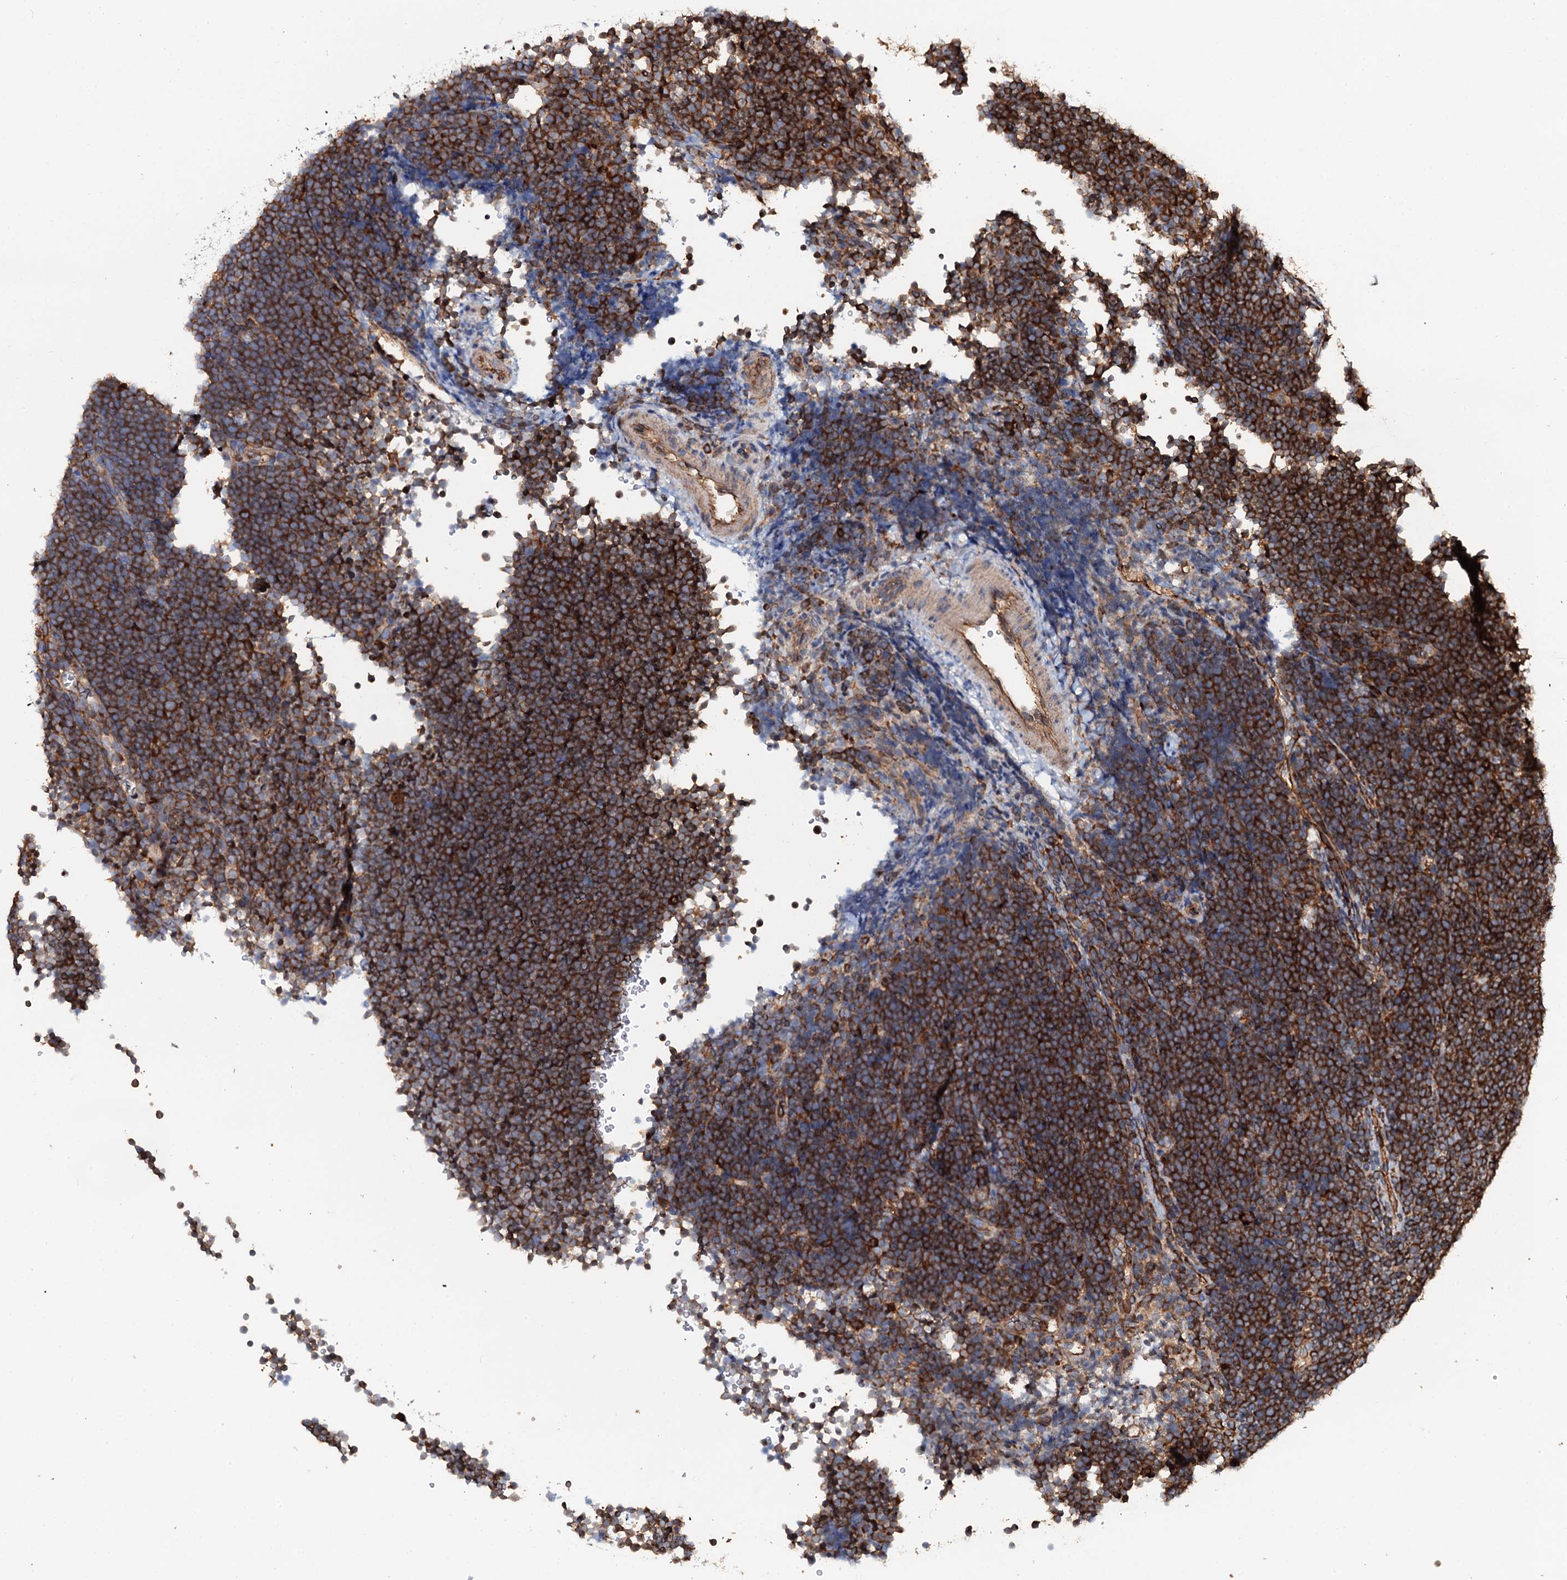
{"staining": {"intensity": "strong", "quantity": ">75%", "location": "cytoplasmic/membranous"}, "tissue": "lymphoma", "cell_type": "Tumor cells", "image_type": "cancer", "snomed": [{"axis": "morphology", "description": "Malignant lymphoma, non-Hodgkin's type, High grade"}, {"axis": "topography", "description": "Lymph node"}], "caption": "High-power microscopy captured an immunohistochemistry micrograph of lymphoma, revealing strong cytoplasmic/membranous expression in about >75% of tumor cells.", "gene": "GRK2", "patient": {"sex": "male", "age": 13}}